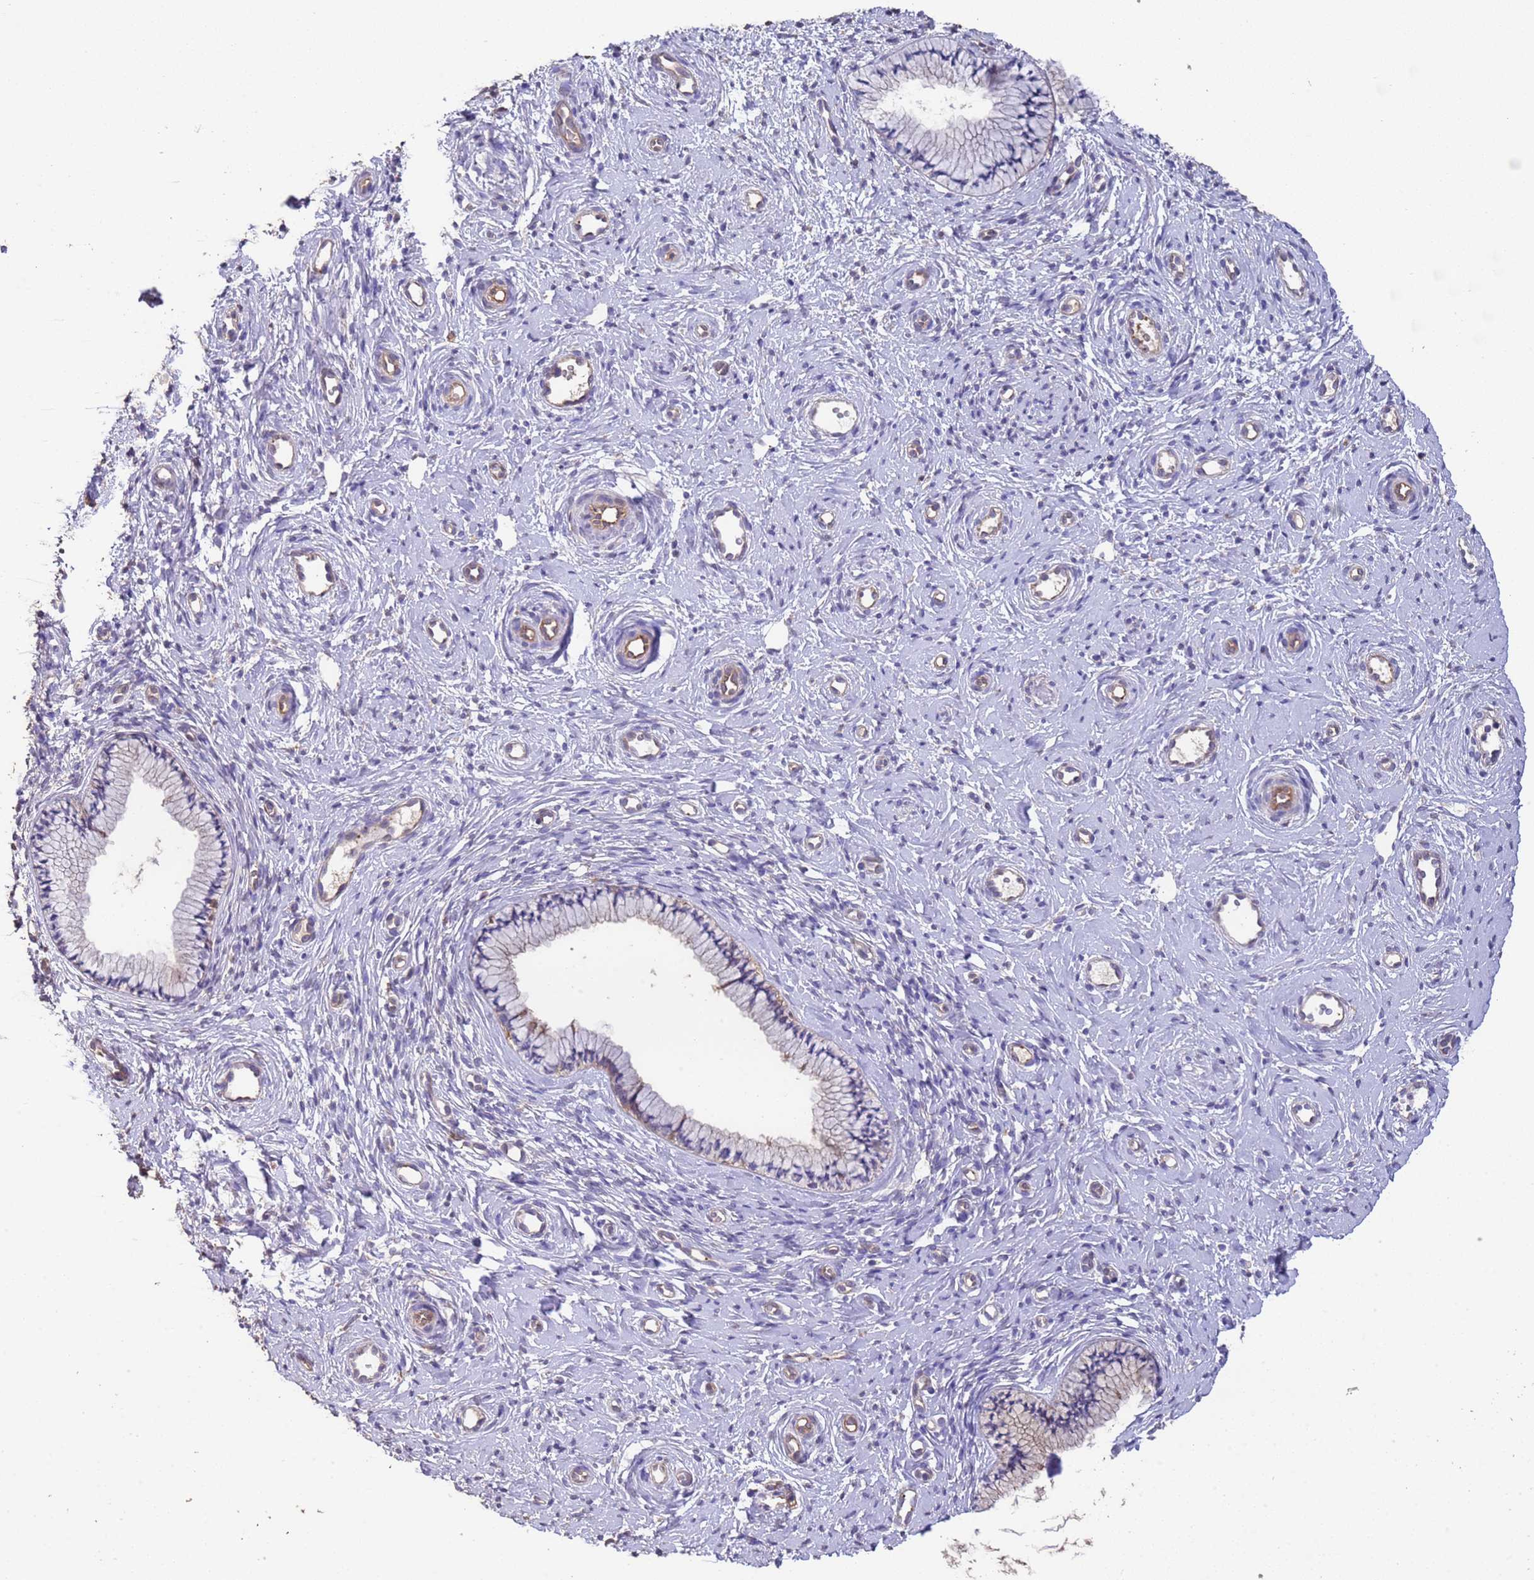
{"staining": {"intensity": "negative", "quantity": "none", "location": "none"}, "tissue": "cervix", "cell_type": "Glandular cells", "image_type": "normal", "snomed": [{"axis": "morphology", "description": "Normal tissue, NOS"}, {"axis": "topography", "description": "Cervix"}], "caption": "This is a micrograph of immunohistochemistry staining of benign cervix, which shows no expression in glandular cells. The staining was performed using DAB to visualize the protein expression in brown, while the nuclei were stained in blue with hematoxylin (Magnification: 20x).", "gene": "NPHP1", "patient": {"sex": "female", "age": 57}}